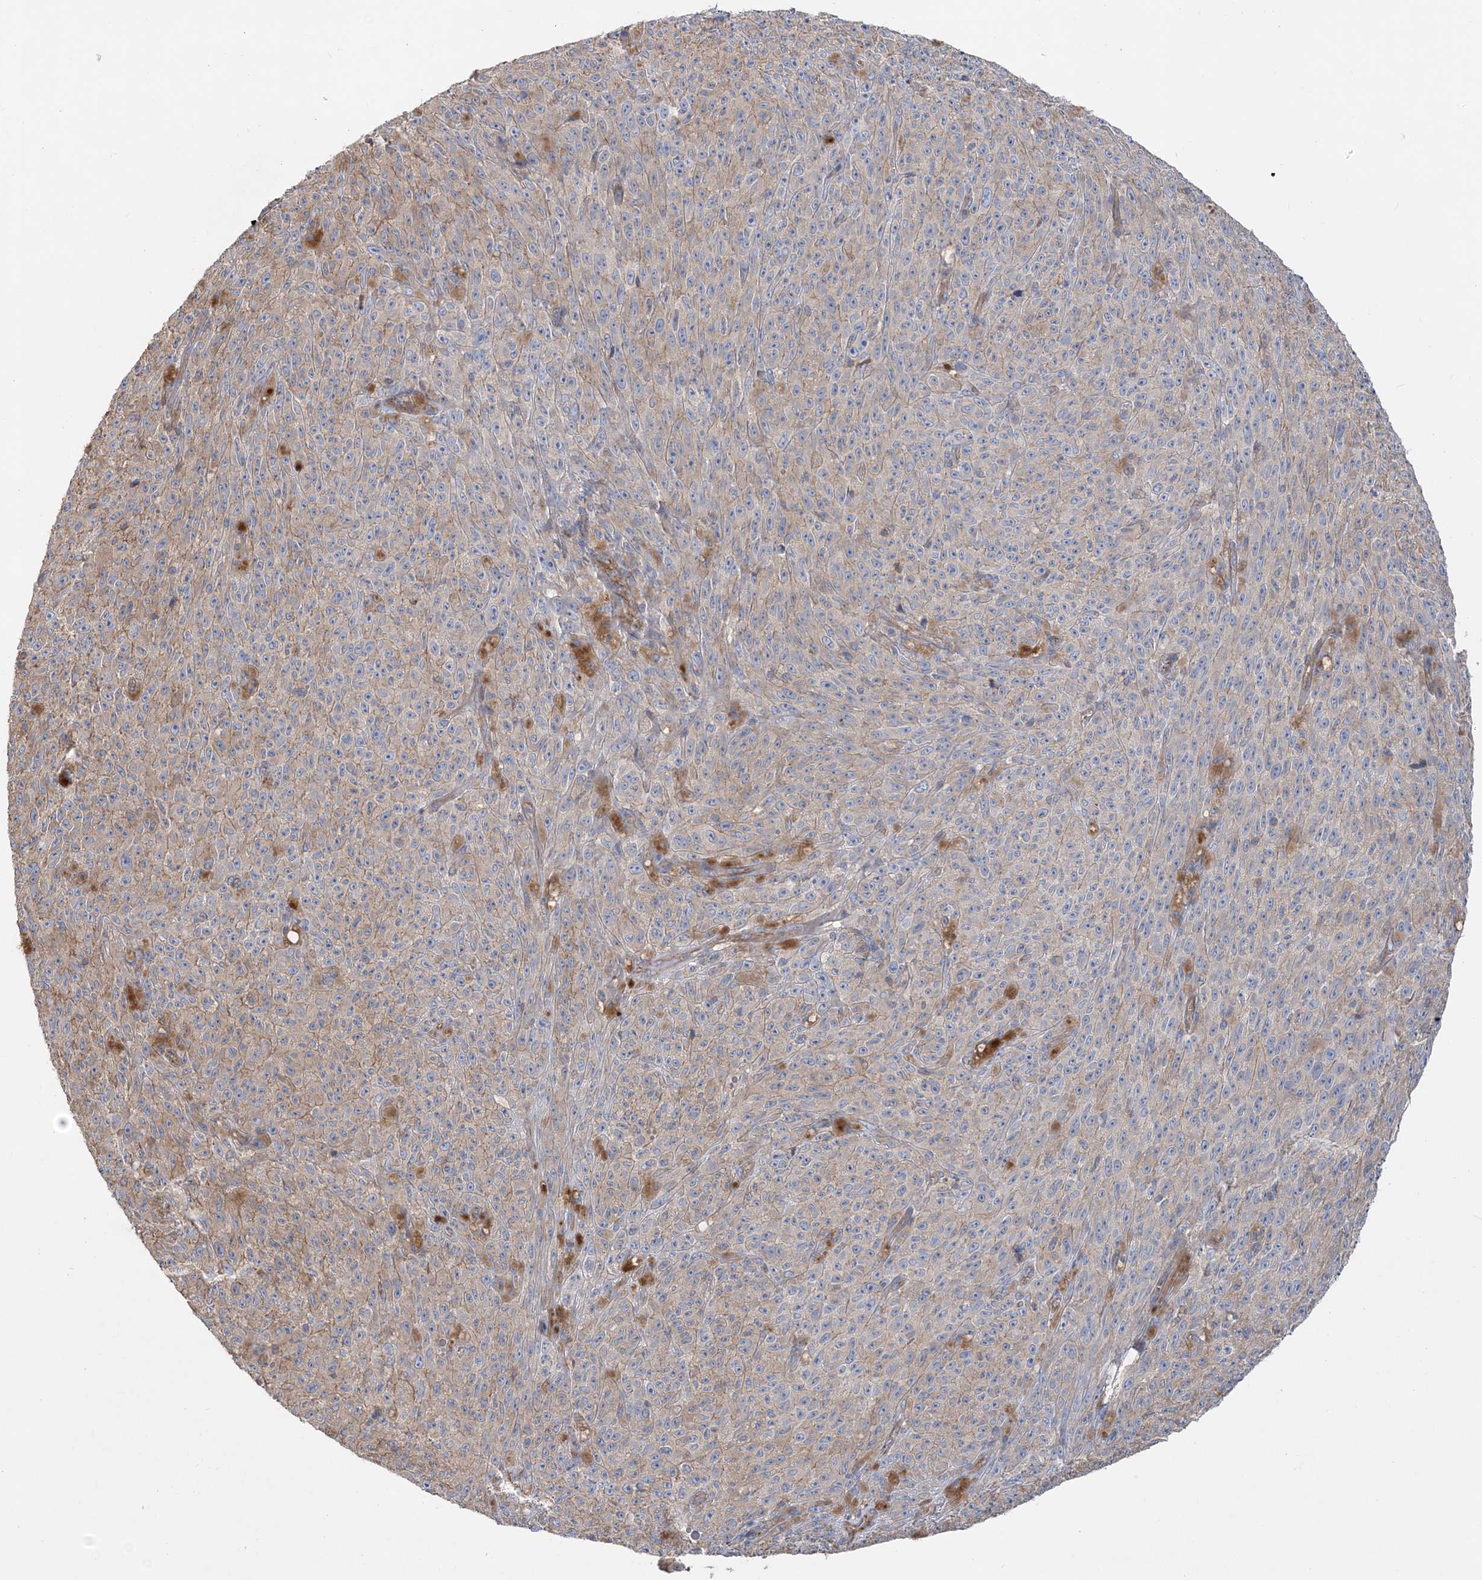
{"staining": {"intensity": "weak", "quantity": "25%-75%", "location": "cytoplasmic/membranous"}, "tissue": "melanoma", "cell_type": "Tumor cells", "image_type": "cancer", "snomed": [{"axis": "morphology", "description": "Malignant melanoma, NOS"}, {"axis": "topography", "description": "Skin"}], "caption": "Protein staining of malignant melanoma tissue shows weak cytoplasmic/membranous staining in about 25%-75% of tumor cells.", "gene": "PIGC", "patient": {"sex": "female", "age": 82}}